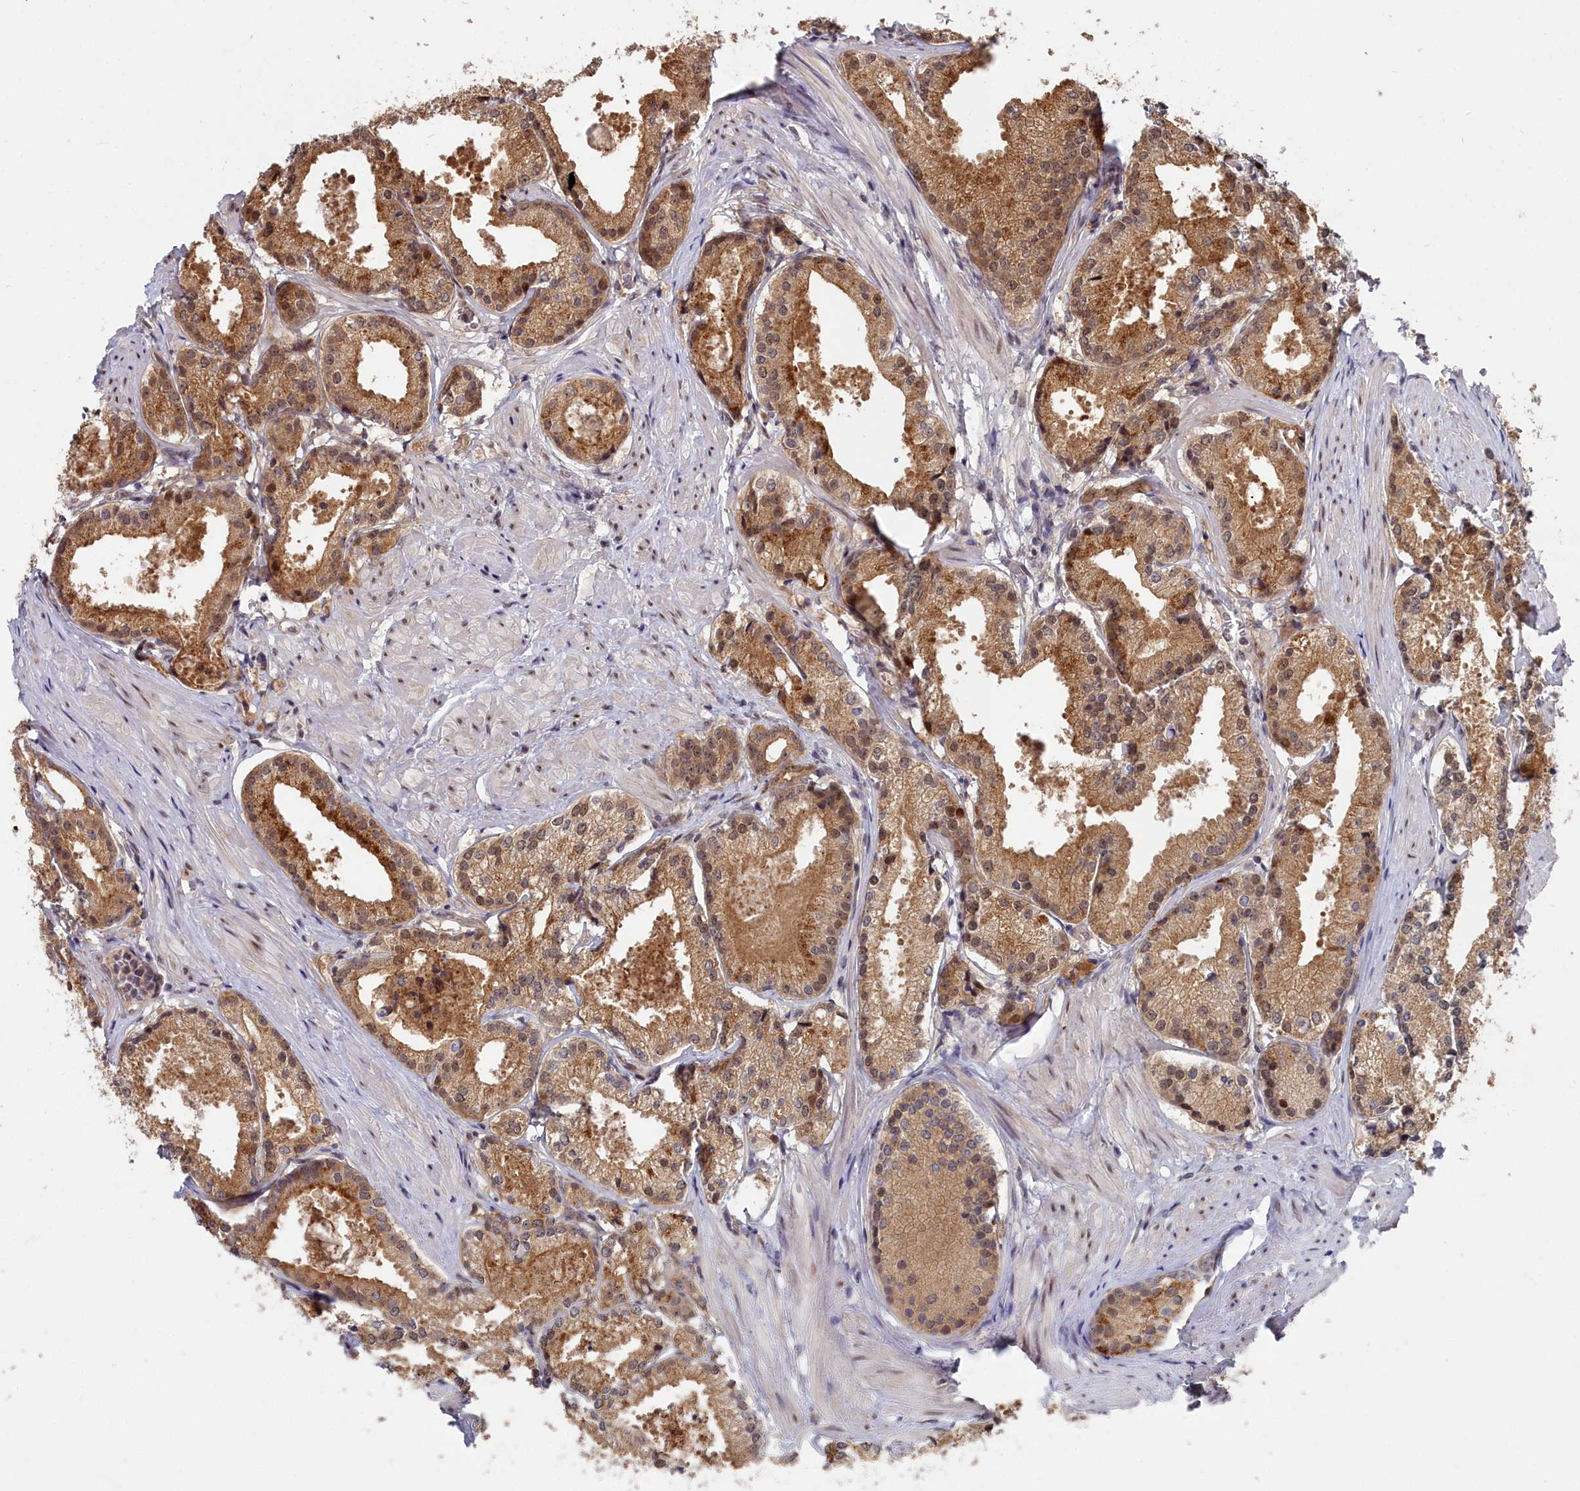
{"staining": {"intensity": "moderate", "quantity": ">75%", "location": "cytoplasmic/membranous,nuclear"}, "tissue": "prostate cancer", "cell_type": "Tumor cells", "image_type": "cancer", "snomed": [{"axis": "morphology", "description": "Adenocarcinoma, Low grade"}, {"axis": "topography", "description": "Prostate"}], "caption": "Protein analysis of prostate cancer tissue shows moderate cytoplasmic/membranous and nuclear positivity in about >75% of tumor cells.", "gene": "RPS27A", "patient": {"sex": "male", "age": 57}}